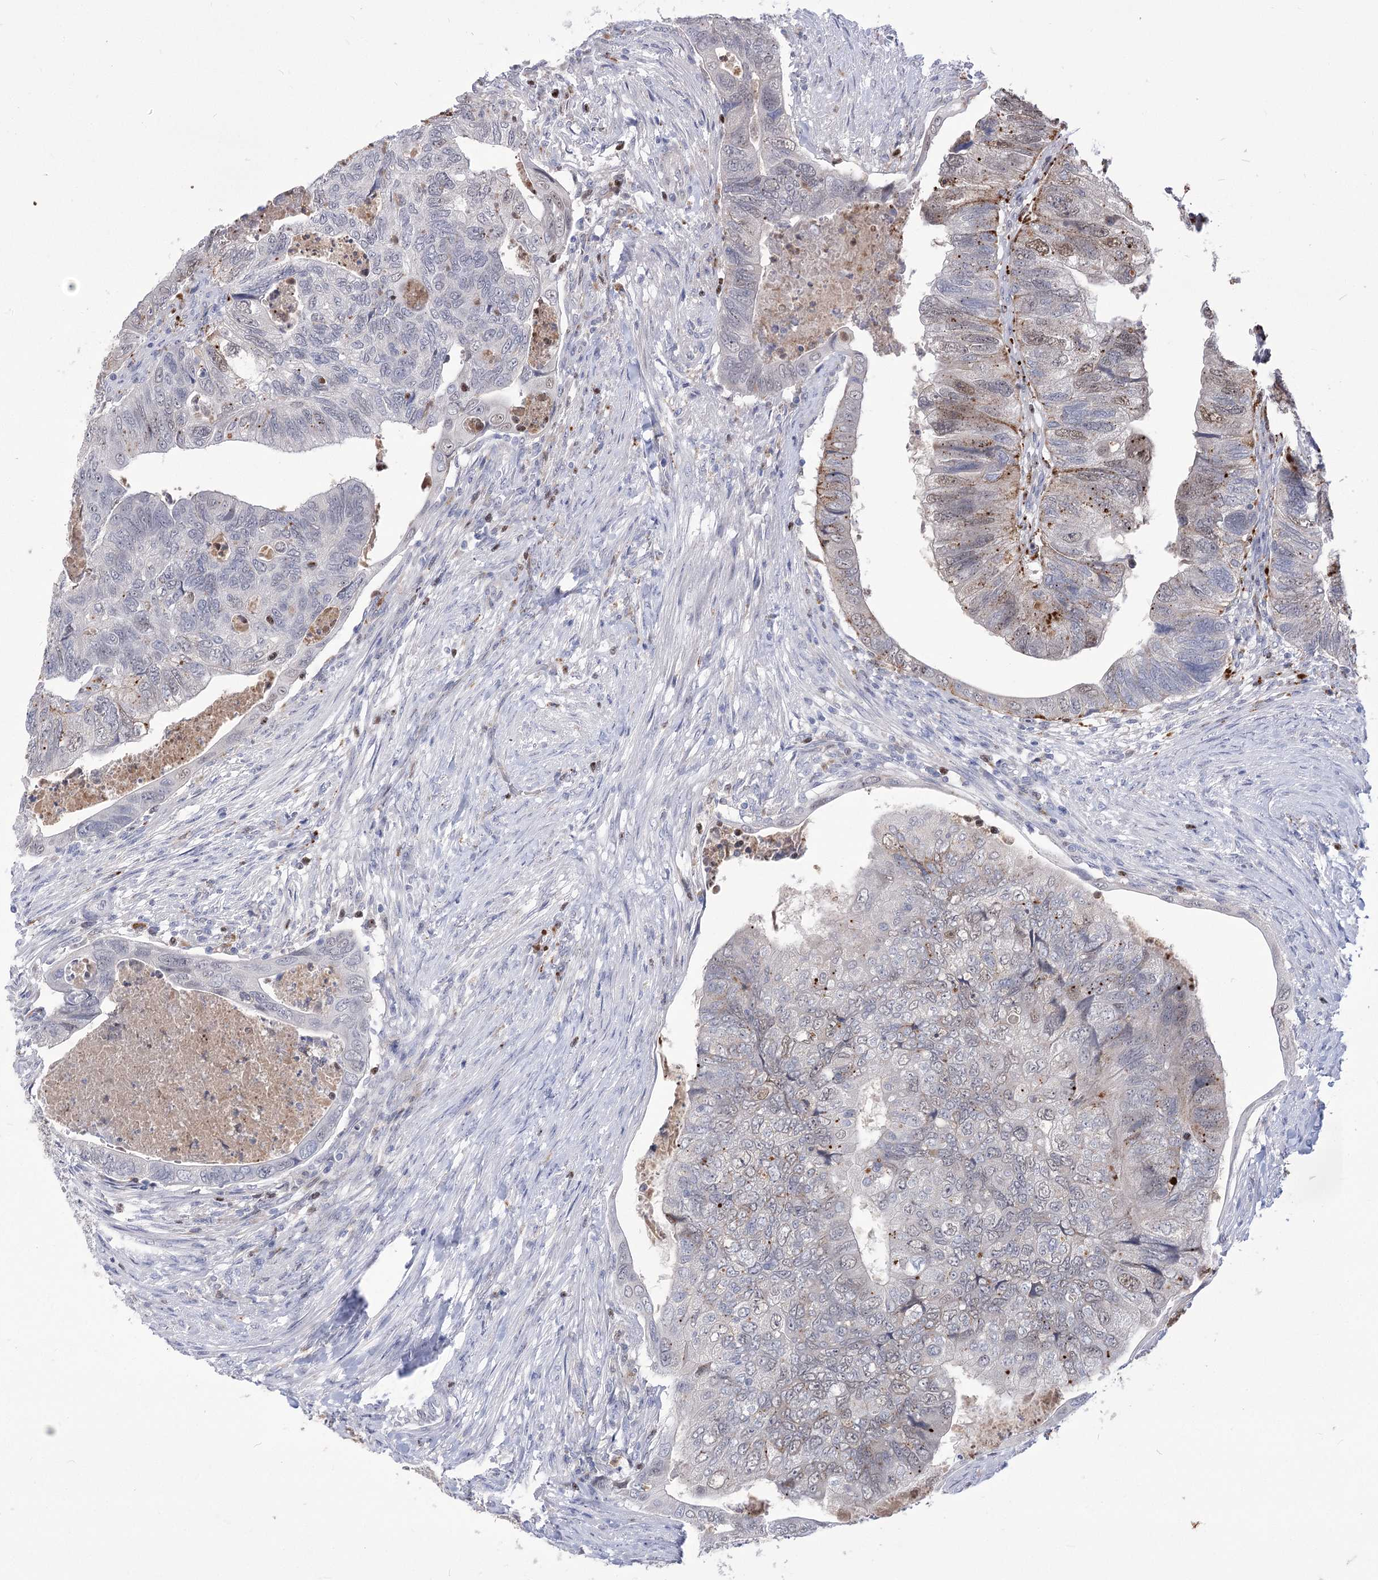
{"staining": {"intensity": "weak", "quantity": "<25%", "location": "nuclear"}, "tissue": "colorectal cancer", "cell_type": "Tumor cells", "image_type": "cancer", "snomed": [{"axis": "morphology", "description": "Adenocarcinoma, NOS"}, {"axis": "topography", "description": "Rectum"}], "caption": "A high-resolution histopathology image shows IHC staining of colorectal cancer (adenocarcinoma), which shows no significant expression in tumor cells.", "gene": "SIAE", "patient": {"sex": "male", "age": 63}}